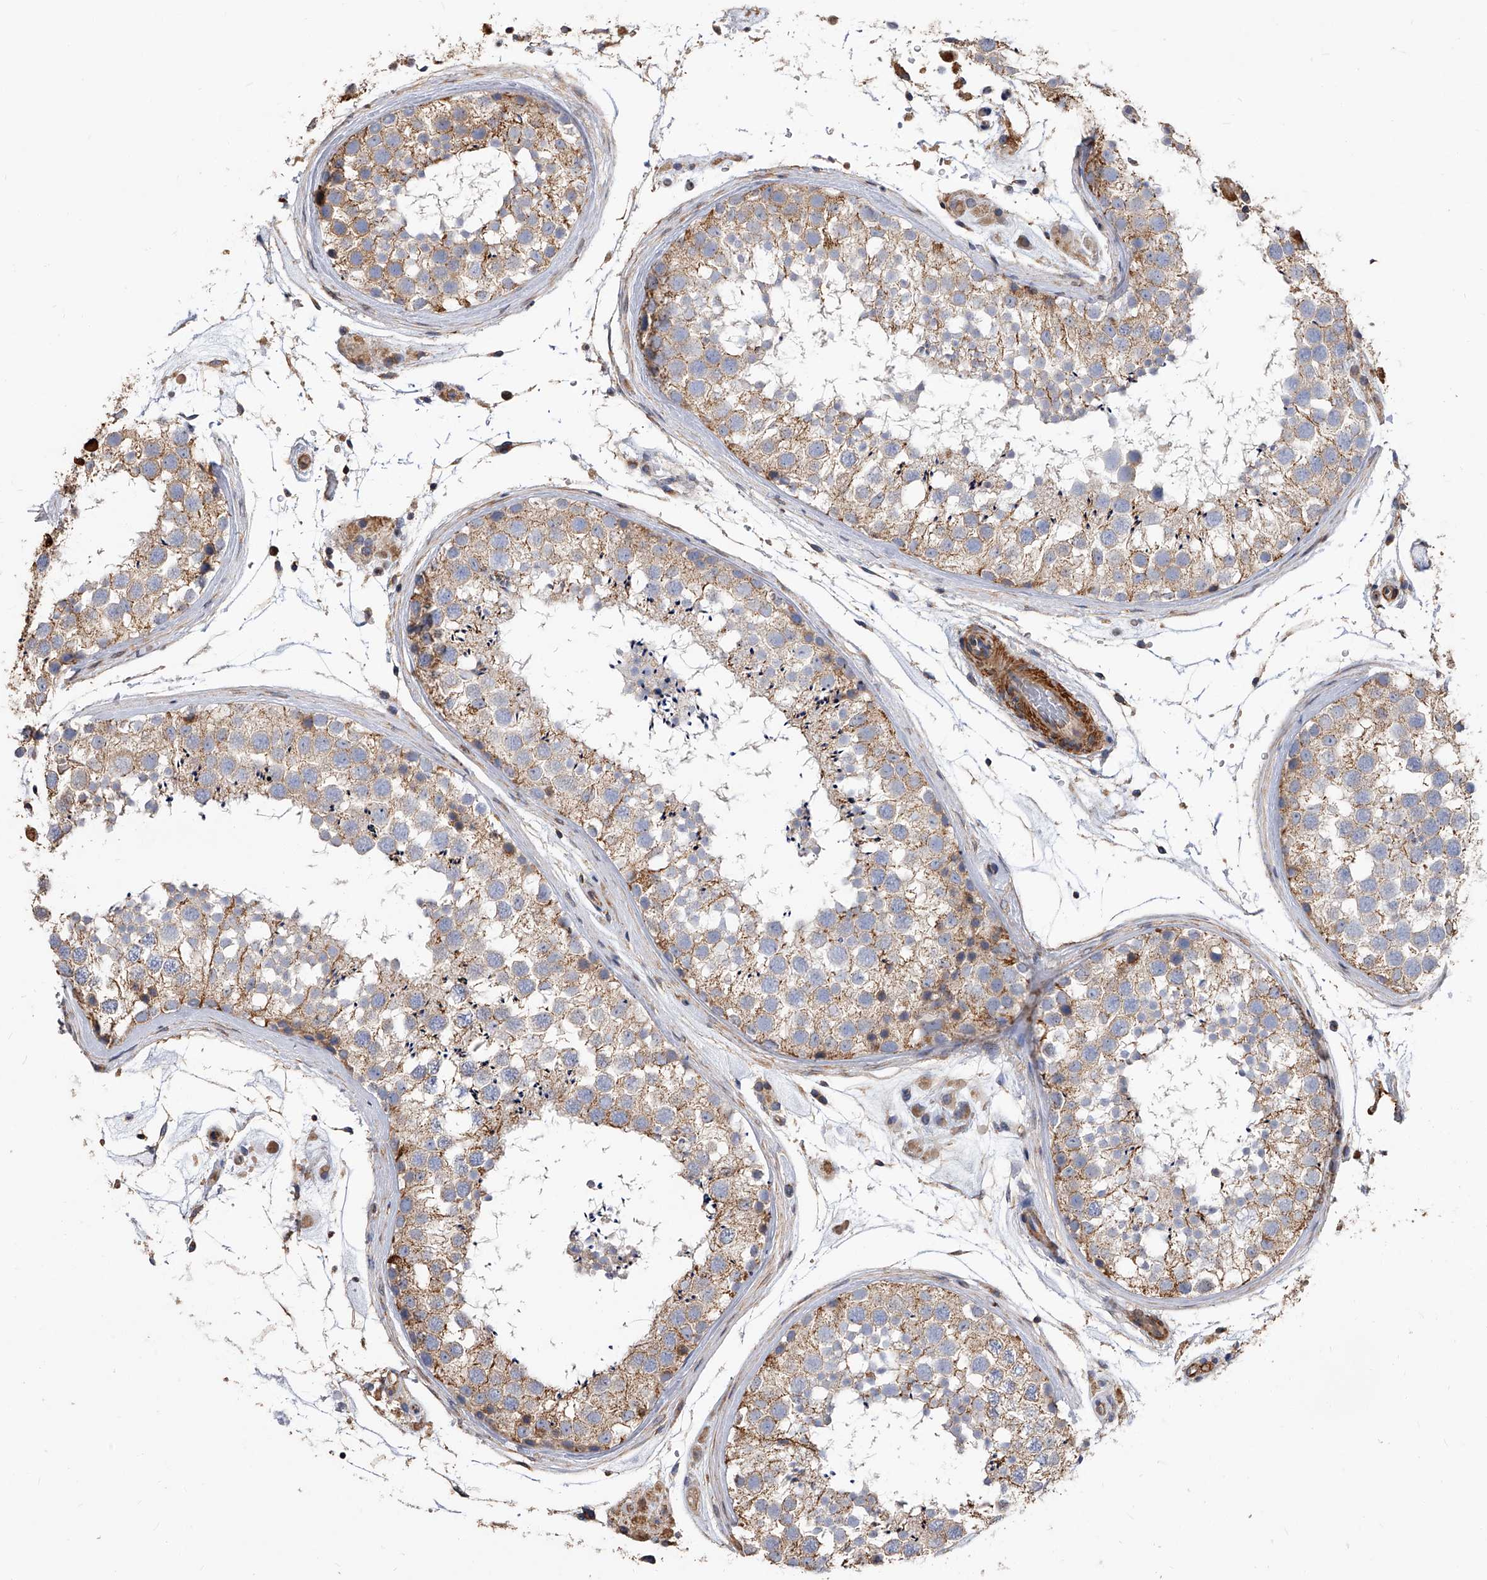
{"staining": {"intensity": "moderate", "quantity": ">75%", "location": "cytoplasmic/membranous"}, "tissue": "testis", "cell_type": "Cells in seminiferous ducts", "image_type": "normal", "snomed": [{"axis": "morphology", "description": "Normal tissue, NOS"}, {"axis": "topography", "description": "Testis"}], "caption": "This micrograph exhibits immunohistochemistry staining of normal human testis, with medium moderate cytoplasmic/membranous staining in approximately >75% of cells in seminiferous ducts.", "gene": "PISD", "patient": {"sex": "male", "age": 46}}